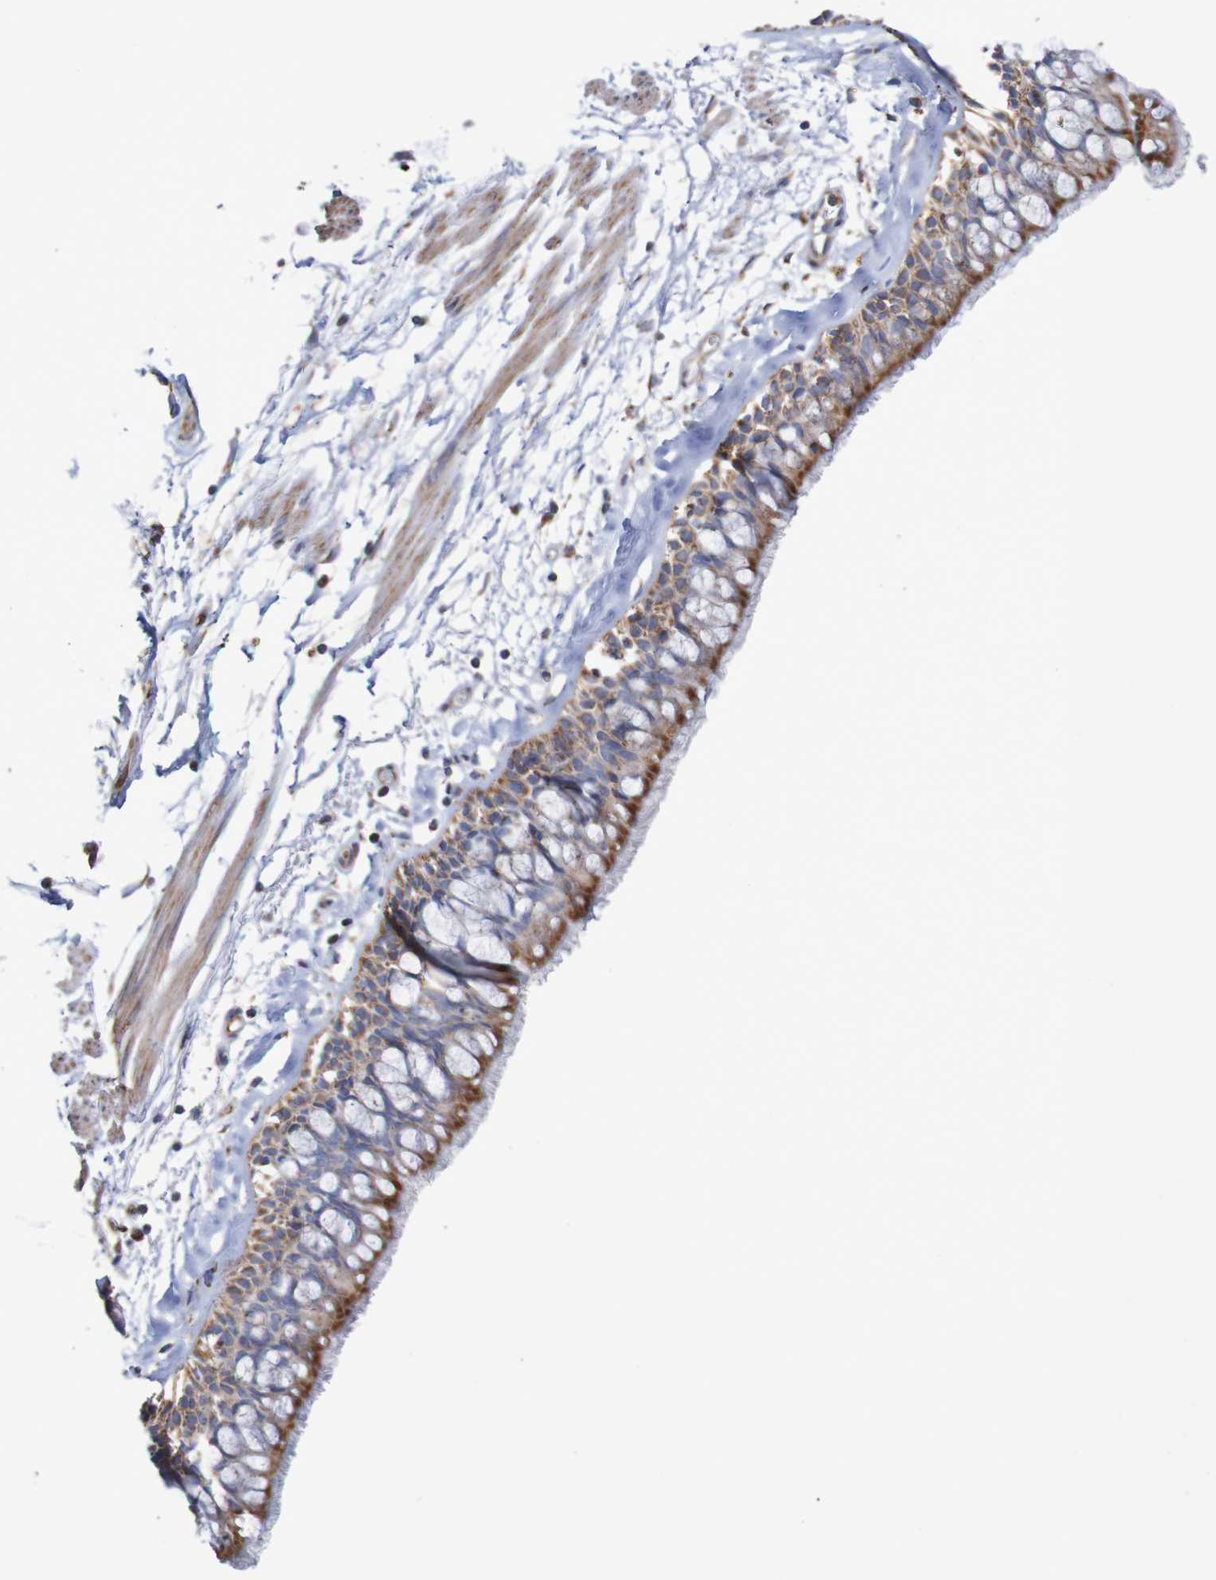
{"staining": {"intensity": "strong", "quantity": ">75%", "location": "cytoplasmic/membranous"}, "tissue": "bronchus", "cell_type": "Respiratory epithelial cells", "image_type": "normal", "snomed": [{"axis": "morphology", "description": "Normal tissue, NOS"}, {"axis": "morphology", "description": "Adenocarcinoma, NOS"}, {"axis": "topography", "description": "Bronchus"}, {"axis": "topography", "description": "Lung"}], "caption": "This image demonstrates immunohistochemistry (IHC) staining of benign human bronchus, with high strong cytoplasmic/membranous positivity in approximately >75% of respiratory epithelial cells.", "gene": "MMEL1", "patient": {"sex": "female", "age": 54}}